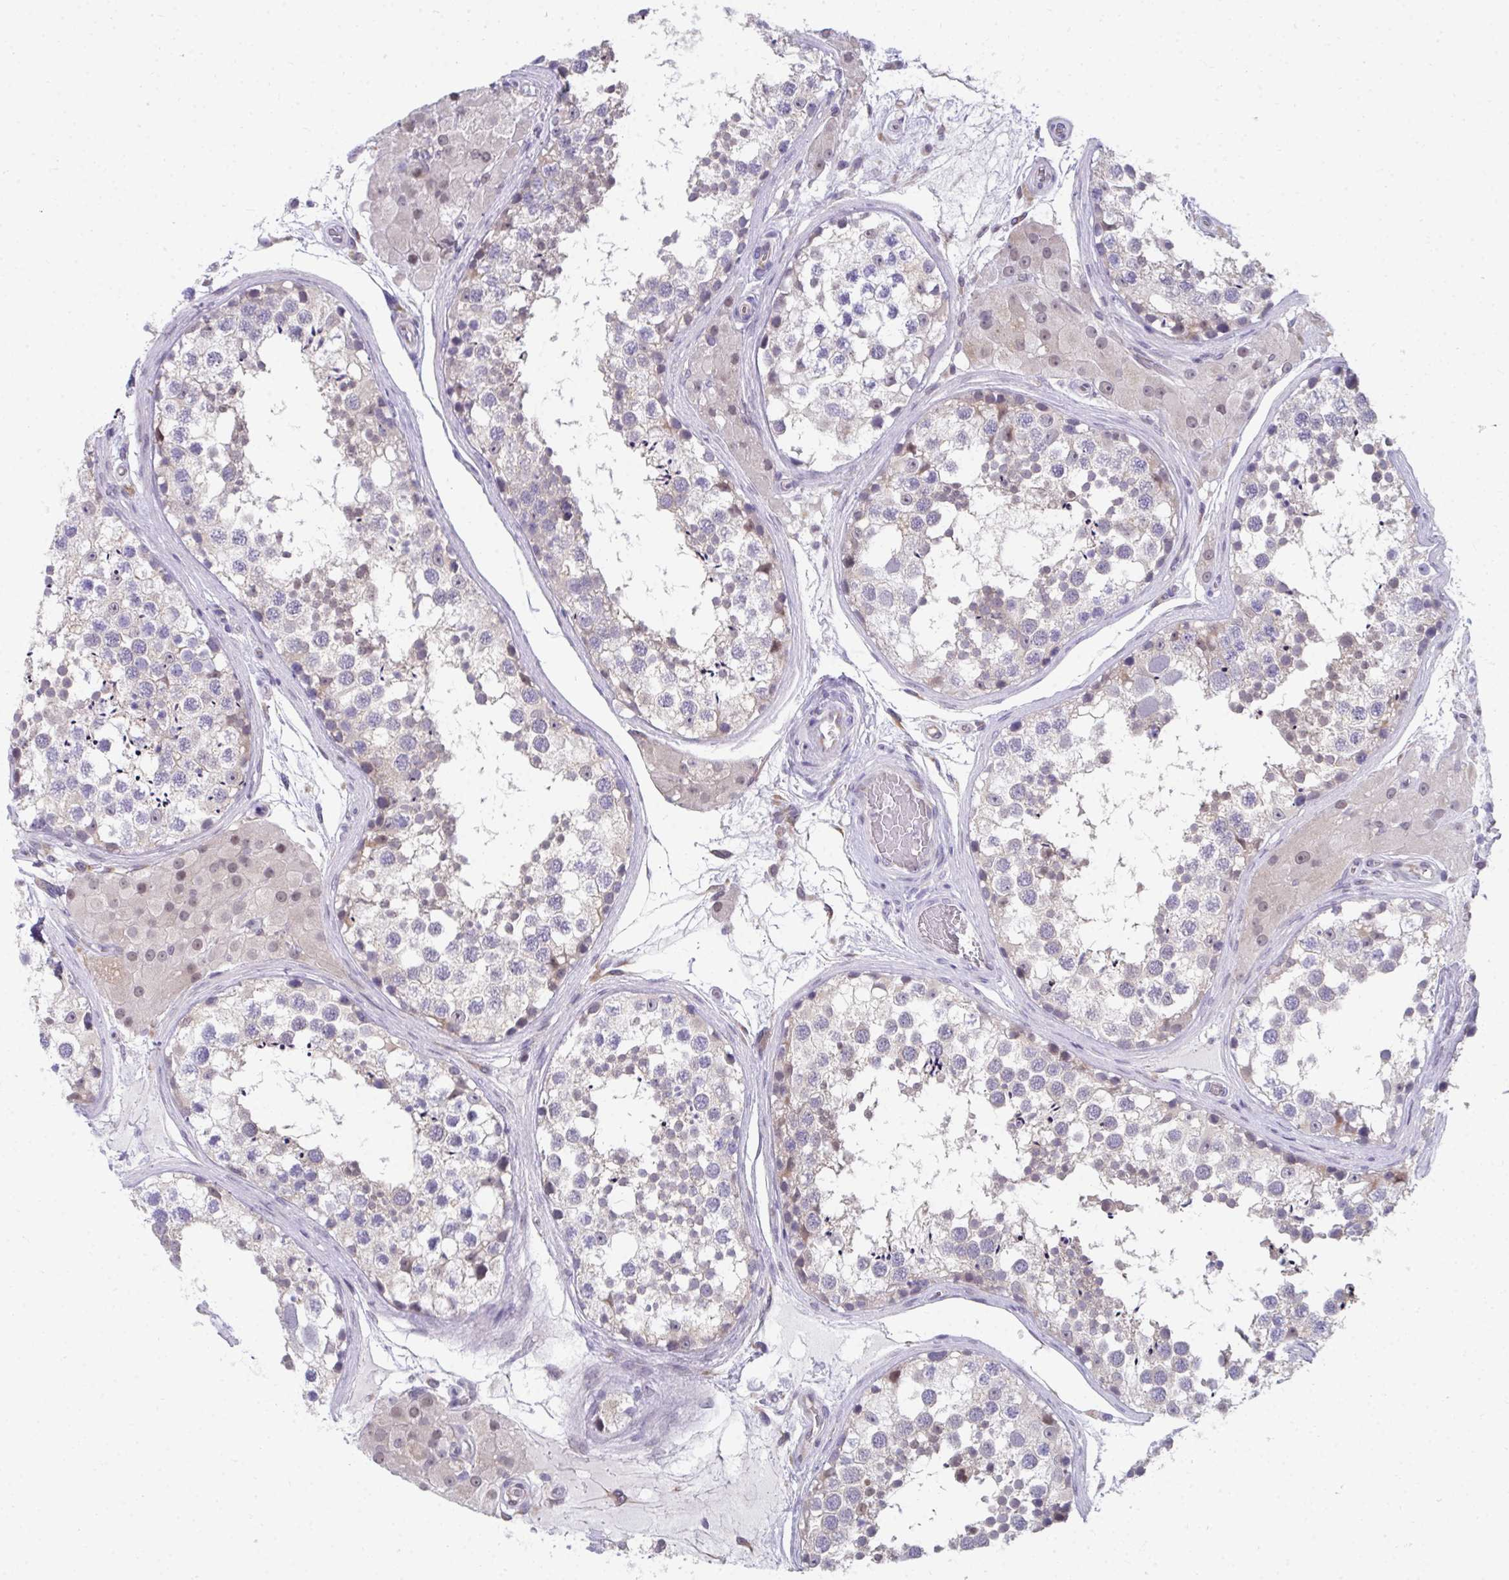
{"staining": {"intensity": "moderate", "quantity": "<25%", "location": "cytoplasmic/membranous,nuclear"}, "tissue": "testis", "cell_type": "Cells in seminiferous ducts", "image_type": "normal", "snomed": [{"axis": "morphology", "description": "Normal tissue, NOS"}, {"axis": "morphology", "description": "Seminoma, NOS"}, {"axis": "topography", "description": "Testis"}], "caption": "Immunohistochemistry (IHC) histopathology image of normal testis: human testis stained using immunohistochemistry (IHC) shows low levels of moderate protein expression localized specifically in the cytoplasmic/membranous,nuclear of cells in seminiferous ducts, appearing as a cytoplasmic/membranous,nuclear brown color.", "gene": "MROH8", "patient": {"sex": "male", "age": 65}}